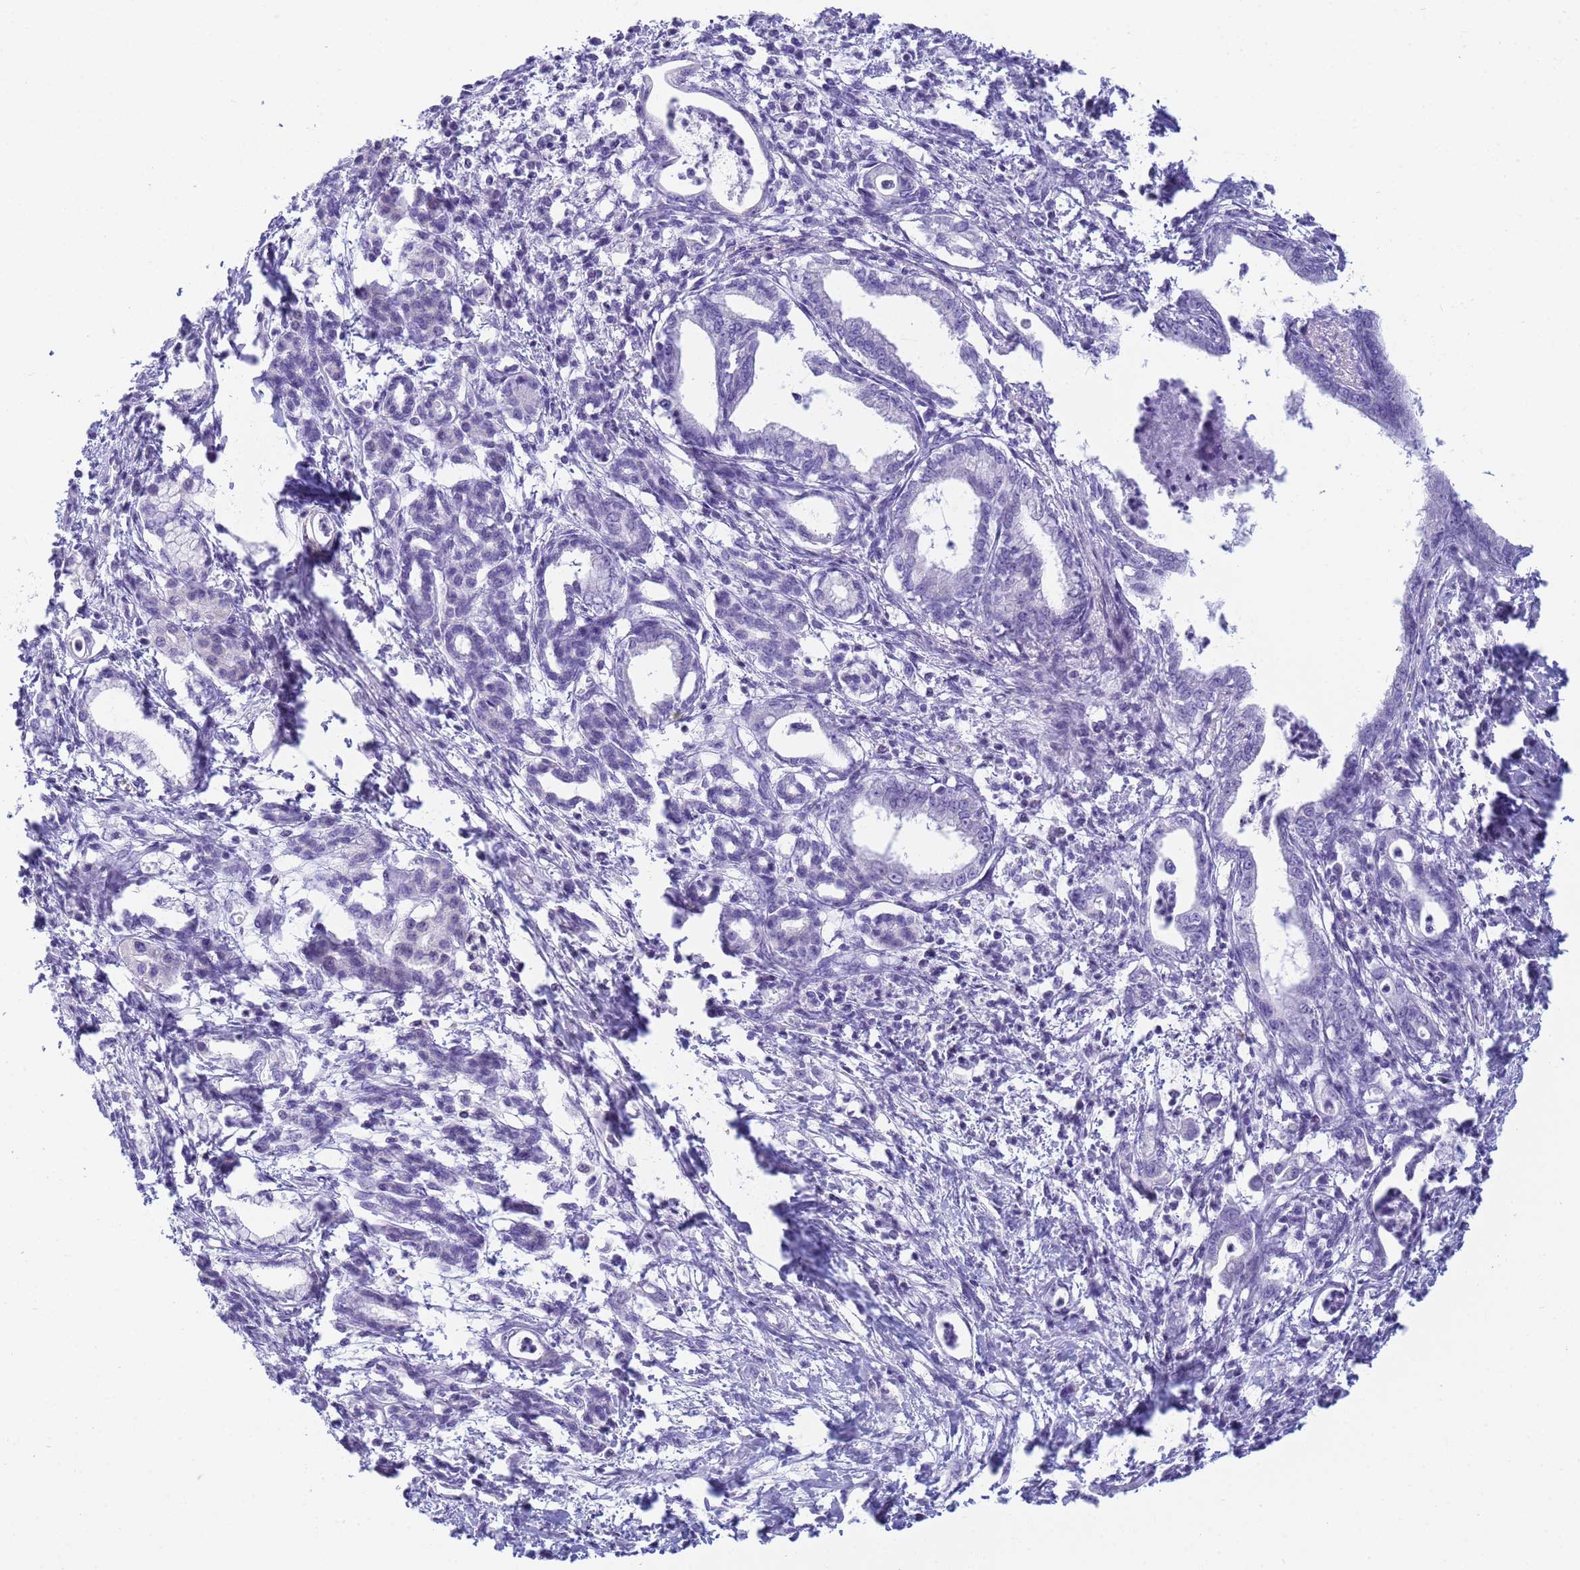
{"staining": {"intensity": "negative", "quantity": "none", "location": "none"}, "tissue": "pancreatic cancer", "cell_type": "Tumor cells", "image_type": "cancer", "snomed": [{"axis": "morphology", "description": "Adenocarcinoma, NOS"}, {"axis": "topography", "description": "Pancreas"}], "caption": "Adenocarcinoma (pancreatic) stained for a protein using immunohistochemistry (IHC) shows no positivity tumor cells.", "gene": "SNX20", "patient": {"sex": "female", "age": 55}}